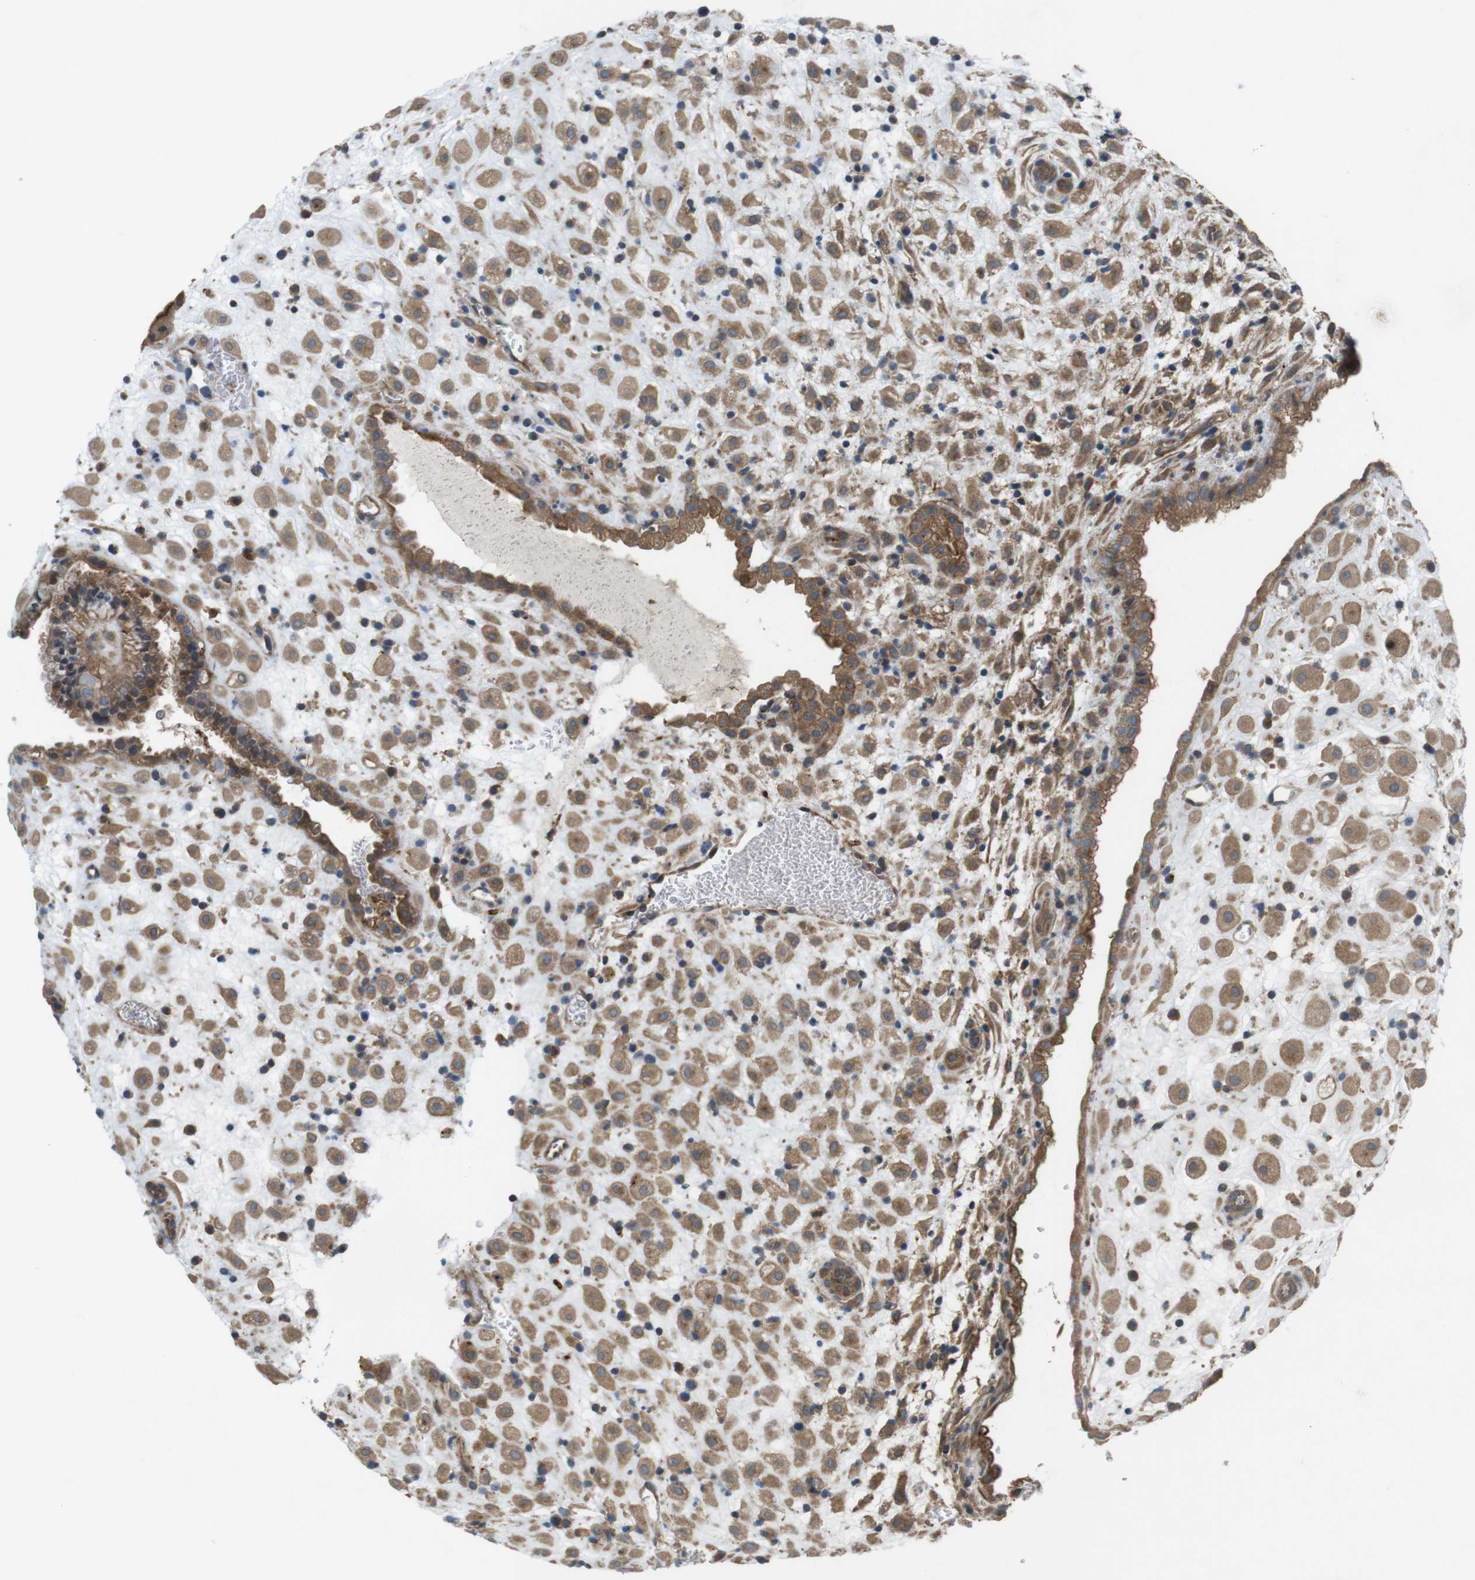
{"staining": {"intensity": "moderate", "quantity": ">75%", "location": "cytoplasmic/membranous"}, "tissue": "placenta", "cell_type": "Decidual cells", "image_type": "normal", "snomed": [{"axis": "morphology", "description": "Normal tissue, NOS"}, {"axis": "topography", "description": "Placenta"}], "caption": "IHC micrograph of normal placenta stained for a protein (brown), which displays medium levels of moderate cytoplasmic/membranous staining in approximately >75% of decidual cells.", "gene": "DDAH2", "patient": {"sex": "female", "age": 35}}